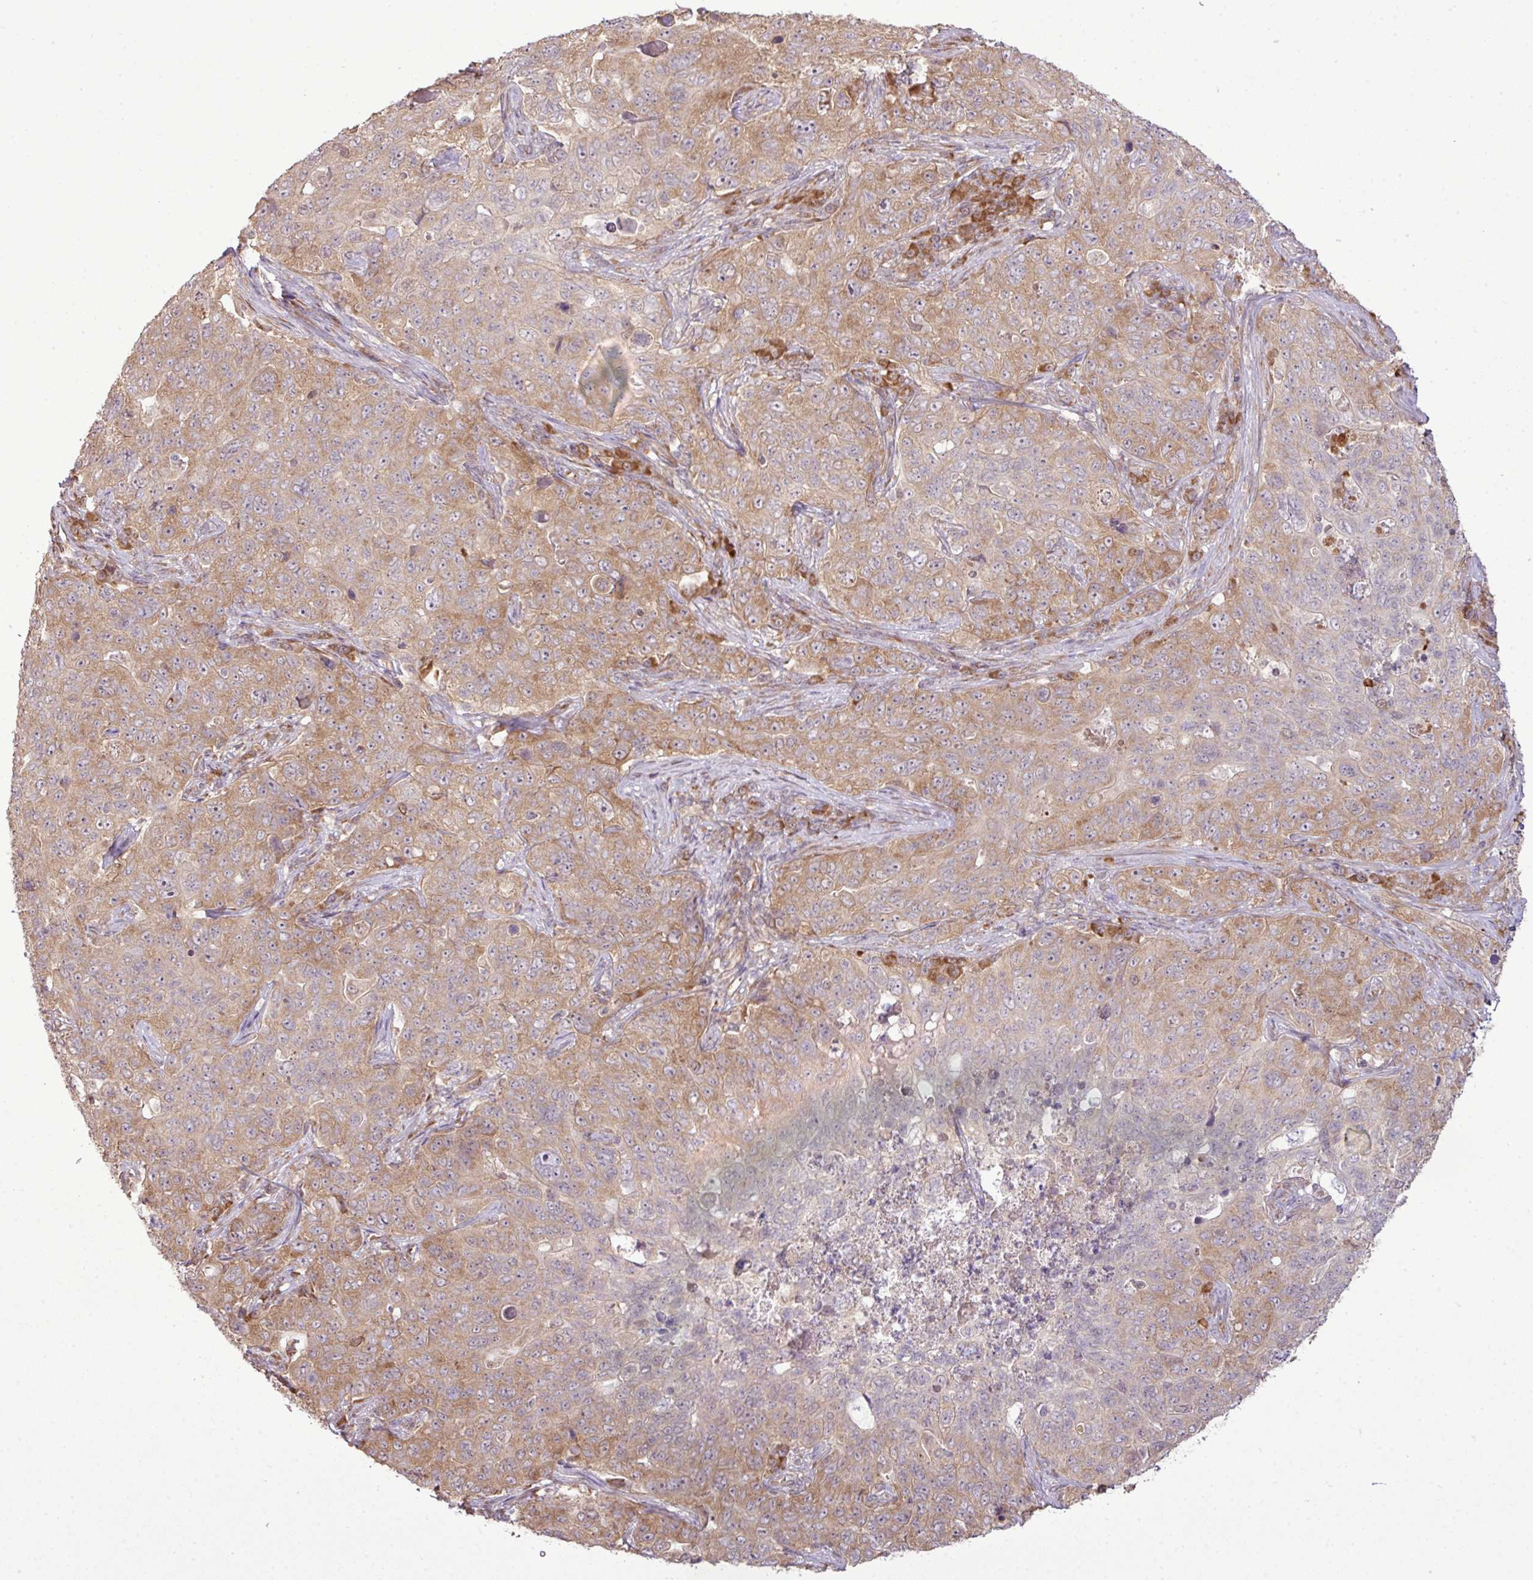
{"staining": {"intensity": "moderate", "quantity": ">75%", "location": "cytoplasmic/membranous"}, "tissue": "pancreatic cancer", "cell_type": "Tumor cells", "image_type": "cancer", "snomed": [{"axis": "morphology", "description": "Adenocarcinoma, NOS"}, {"axis": "topography", "description": "Pancreas"}], "caption": "This histopathology image displays pancreatic cancer (adenocarcinoma) stained with immunohistochemistry to label a protein in brown. The cytoplasmic/membranous of tumor cells show moderate positivity for the protein. Nuclei are counter-stained blue.", "gene": "DNAAF4", "patient": {"sex": "male", "age": 68}}